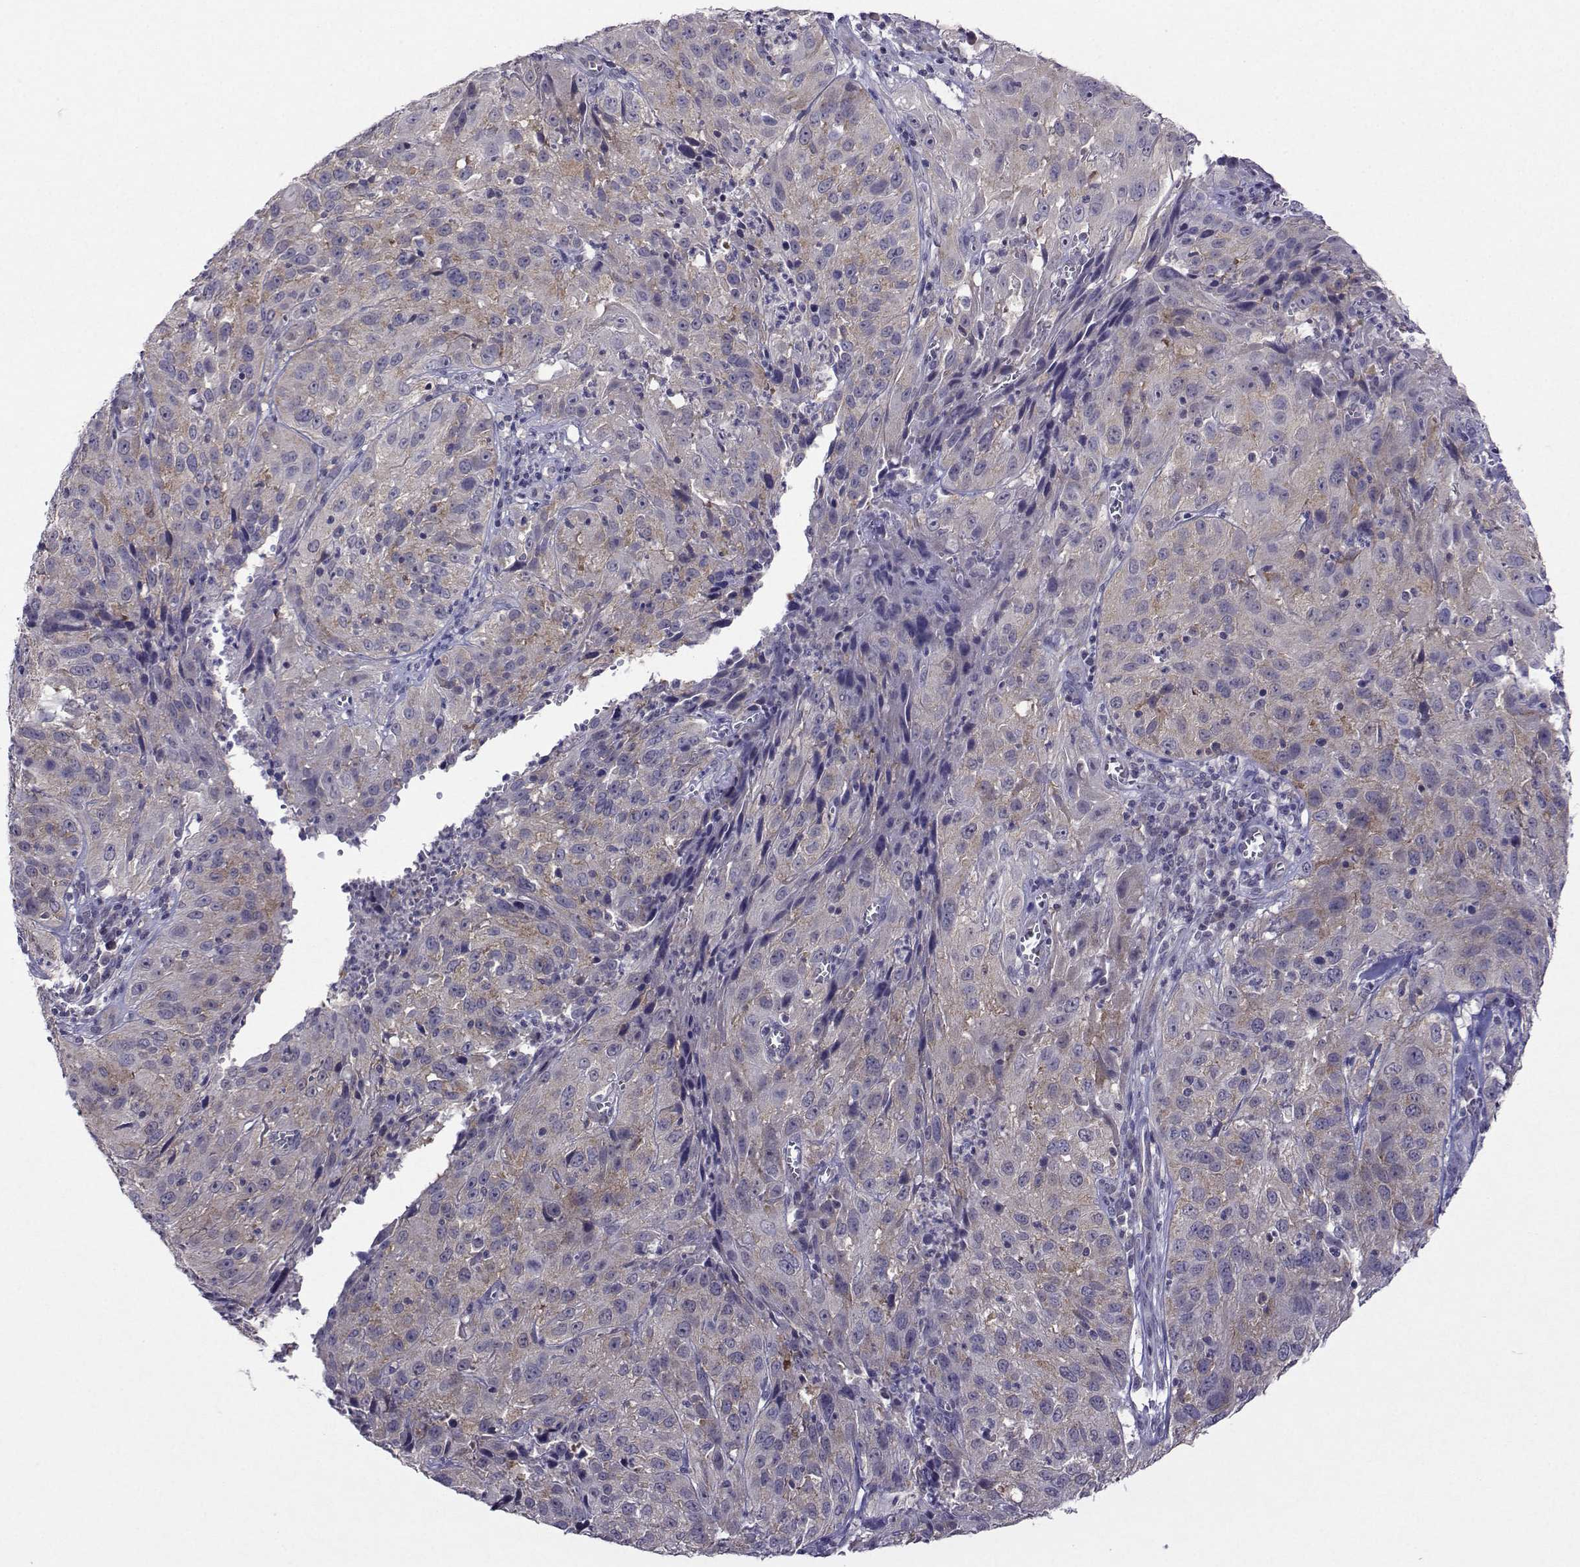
{"staining": {"intensity": "weak", "quantity": "25%-75%", "location": "cytoplasmic/membranous"}, "tissue": "cervical cancer", "cell_type": "Tumor cells", "image_type": "cancer", "snomed": [{"axis": "morphology", "description": "Squamous cell carcinoma, NOS"}, {"axis": "topography", "description": "Cervix"}], "caption": "Human cervical squamous cell carcinoma stained for a protein (brown) exhibits weak cytoplasmic/membranous positive positivity in approximately 25%-75% of tumor cells.", "gene": "DDX20", "patient": {"sex": "female", "age": 32}}